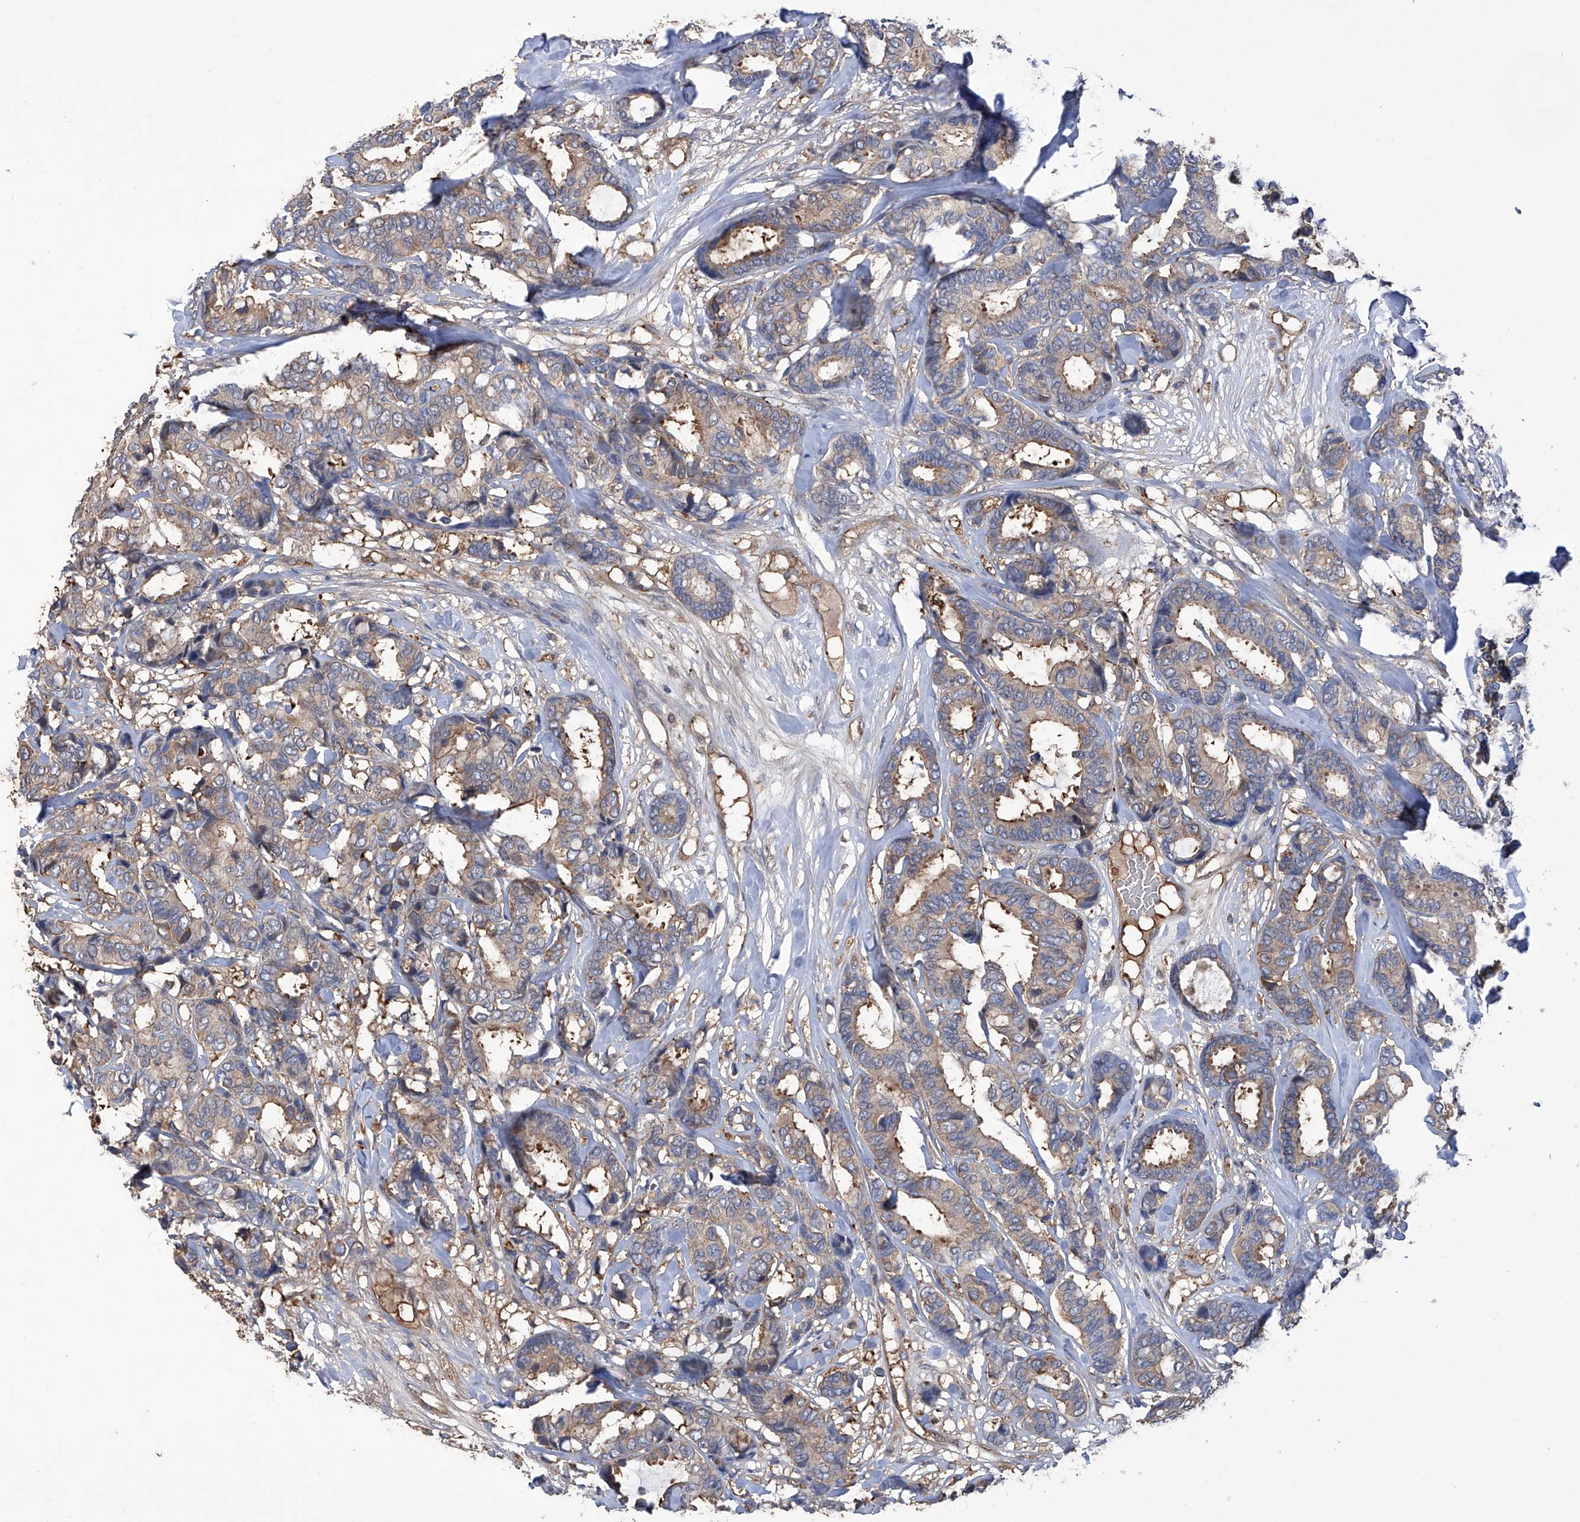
{"staining": {"intensity": "moderate", "quantity": "<25%", "location": "cytoplasmic/membranous"}, "tissue": "breast cancer", "cell_type": "Tumor cells", "image_type": "cancer", "snomed": [{"axis": "morphology", "description": "Duct carcinoma"}, {"axis": "topography", "description": "Breast"}], "caption": "This is an image of immunohistochemistry staining of breast cancer, which shows moderate staining in the cytoplasmic/membranous of tumor cells.", "gene": "NUDT17", "patient": {"sex": "female", "age": 87}}